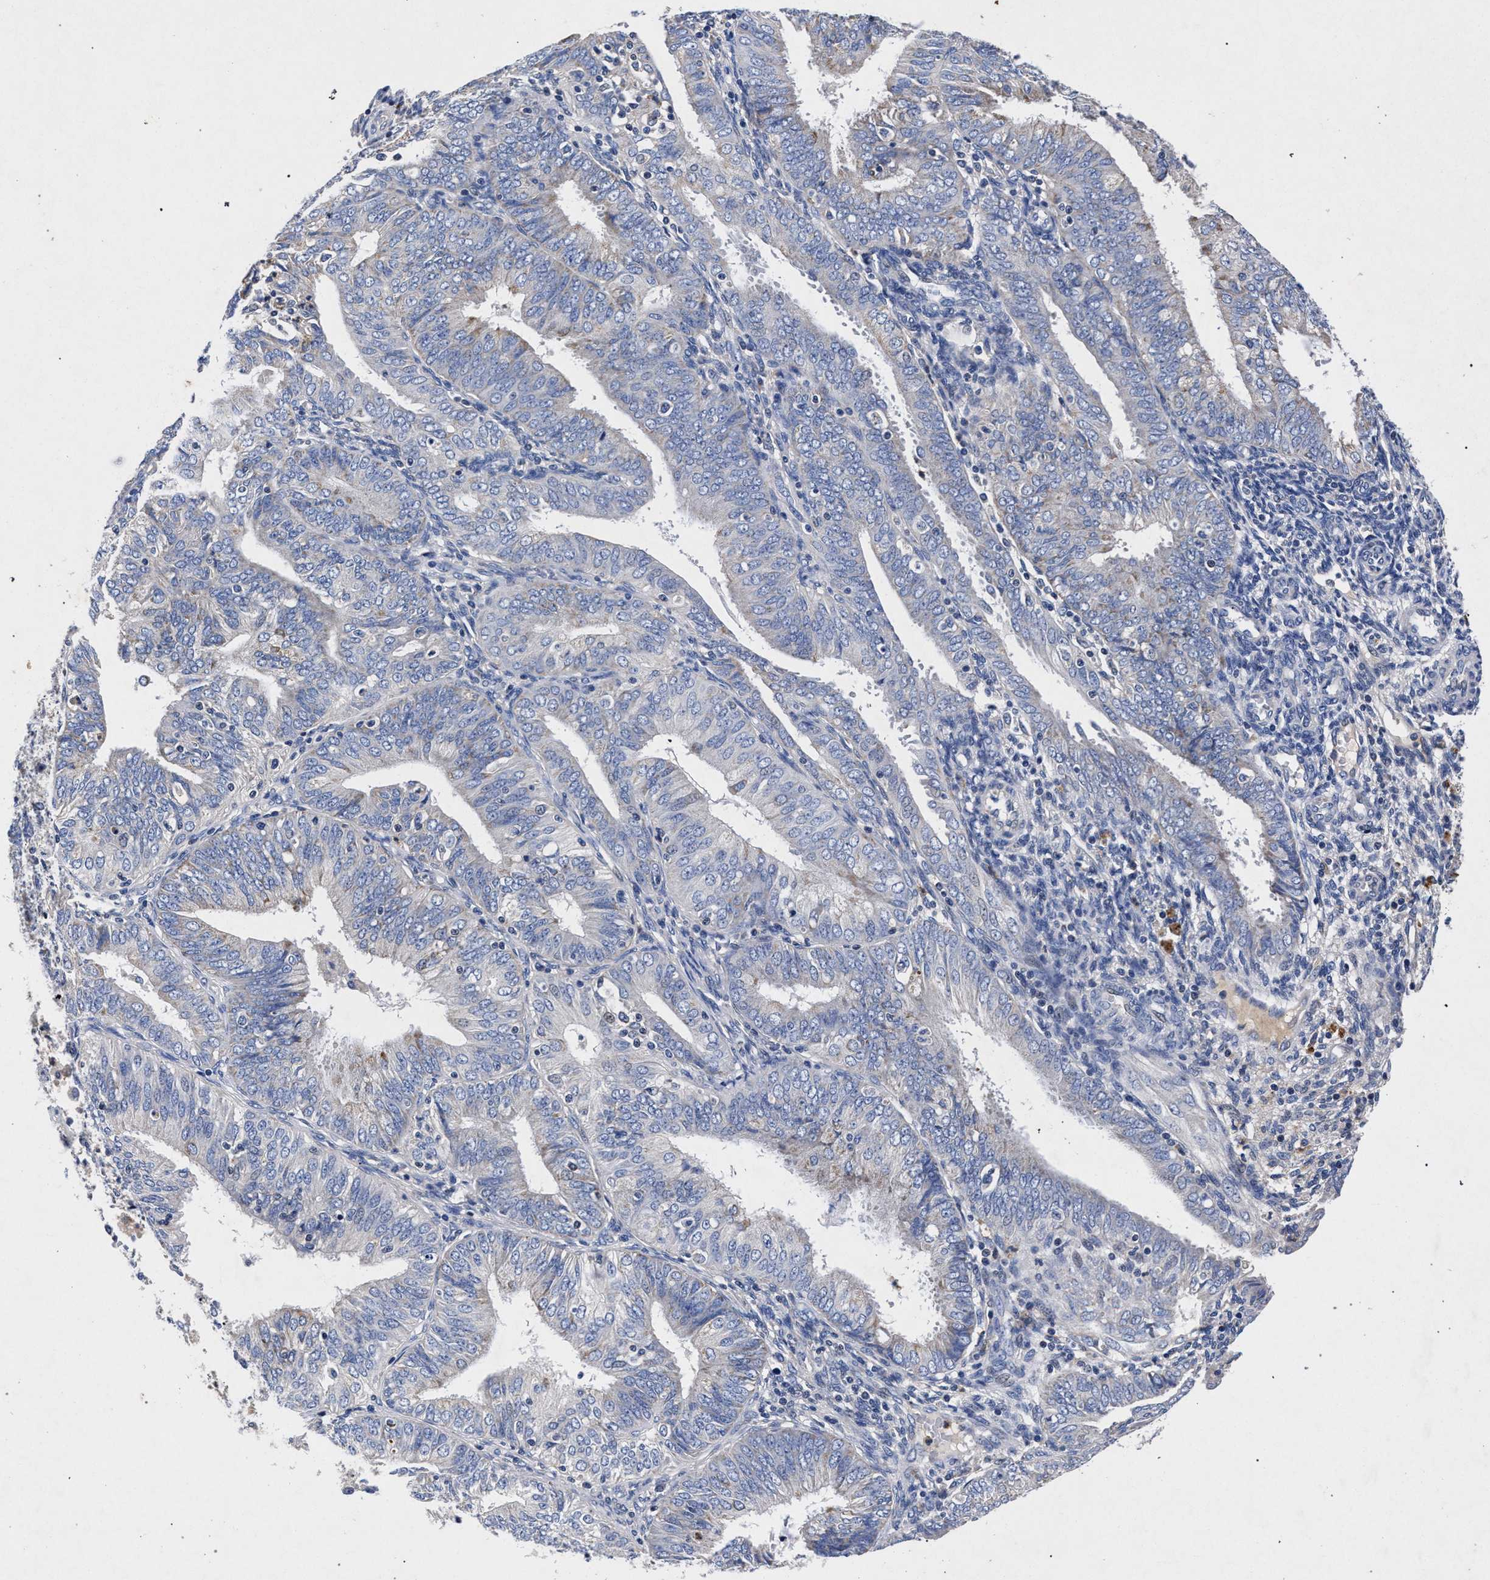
{"staining": {"intensity": "negative", "quantity": "none", "location": "none"}, "tissue": "endometrial cancer", "cell_type": "Tumor cells", "image_type": "cancer", "snomed": [{"axis": "morphology", "description": "Adenocarcinoma, NOS"}, {"axis": "topography", "description": "Endometrium"}], "caption": "The immunohistochemistry (IHC) image has no significant expression in tumor cells of endometrial cancer (adenocarcinoma) tissue.", "gene": "HSD17B14", "patient": {"sex": "female", "age": 58}}